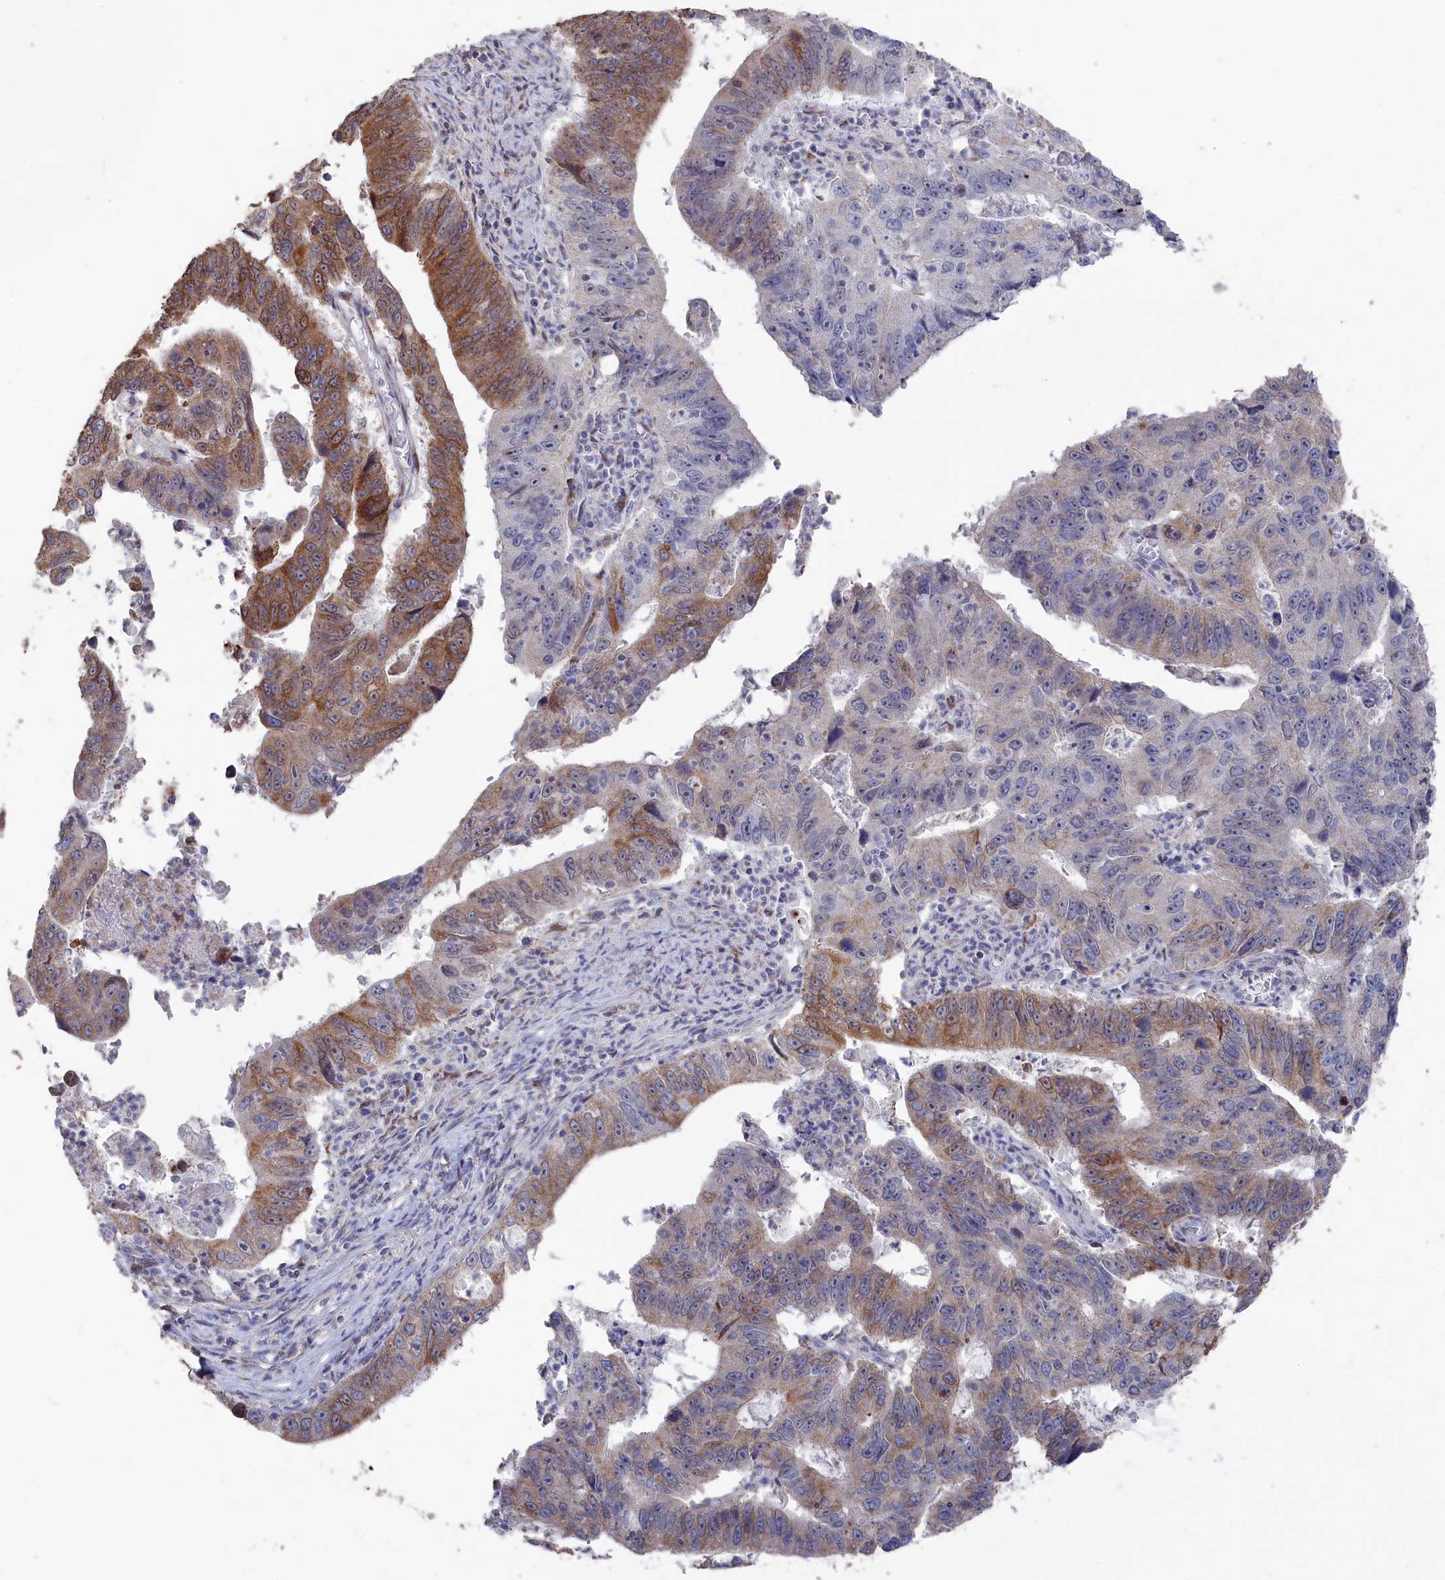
{"staining": {"intensity": "moderate", "quantity": "<25%", "location": "cytoplasmic/membranous"}, "tissue": "stomach cancer", "cell_type": "Tumor cells", "image_type": "cancer", "snomed": [{"axis": "morphology", "description": "Adenocarcinoma, NOS"}, {"axis": "topography", "description": "Stomach"}], "caption": "Adenocarcinoma (stomach) stained for a protein (brown) exhibits moderate cytoplasmic/membranous positive staining in approximately <25% of tumor cells.", "gene": "SEMG2", "patient": {"sex": "male", "age": 59}}